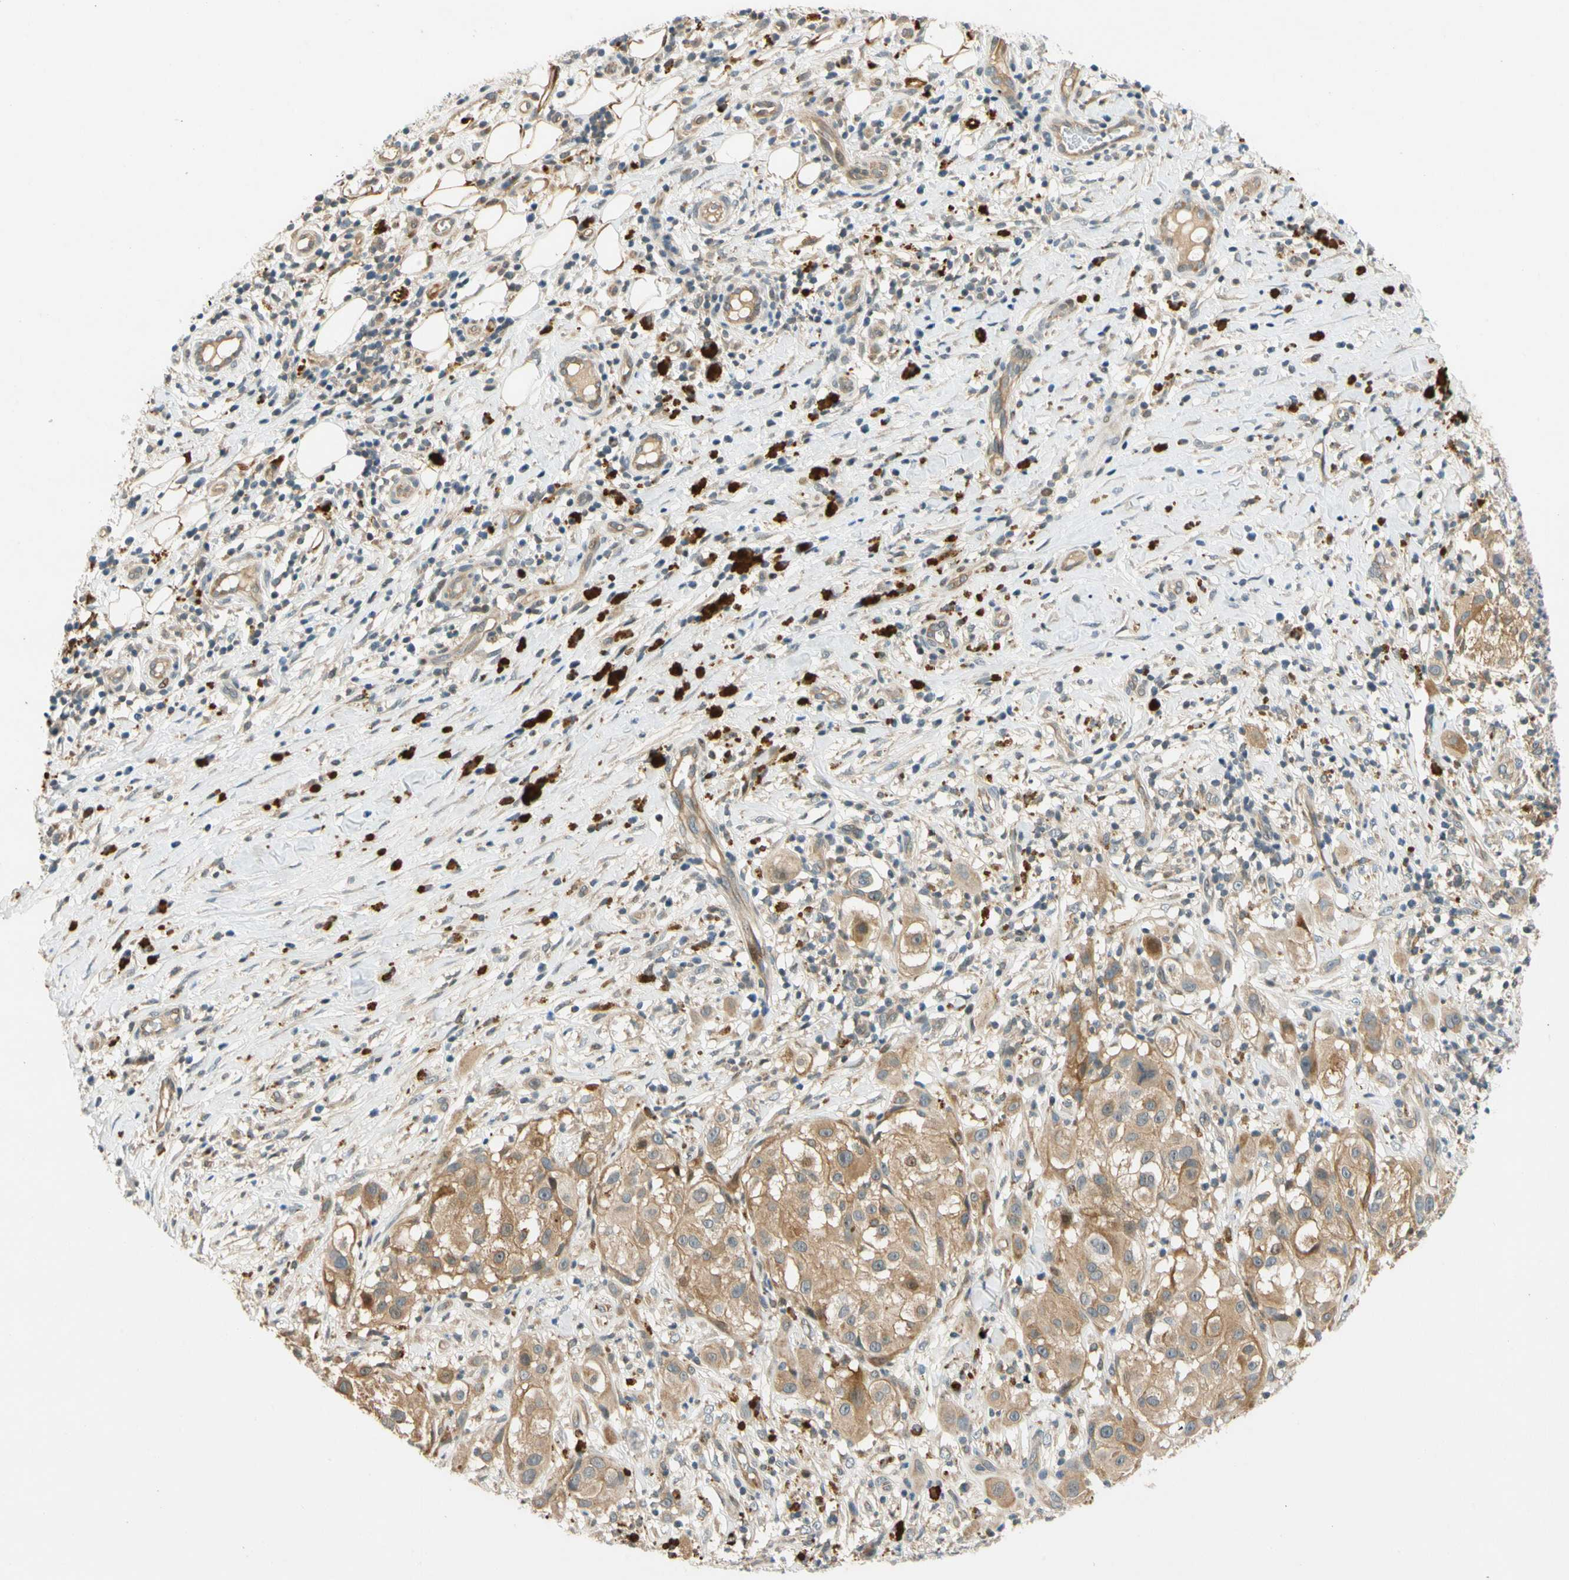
{"staining": {"intensity": "weak", "quantity": ">75%", "location": "cytoplasmic/membranous"}, "tissue": "melanoma", "cell_type": "Tumor cells", "image_type": "cancer", "snomed": [{"axis": "morphology", "description": "Necrosis, NOS"}, {"axis": "morphology", "description": "Malignant melanoma, NOS"}, {"axis": "topography", "description": "Skin"}], "caption": "Human malignant melanoma stained with a brown dye exhibits weak cytoplasmic/membranous positive positivity in approximately >75% of tumor cells.", "gene": "GATD1", "patient": {"sex": "female", "age": 87}}